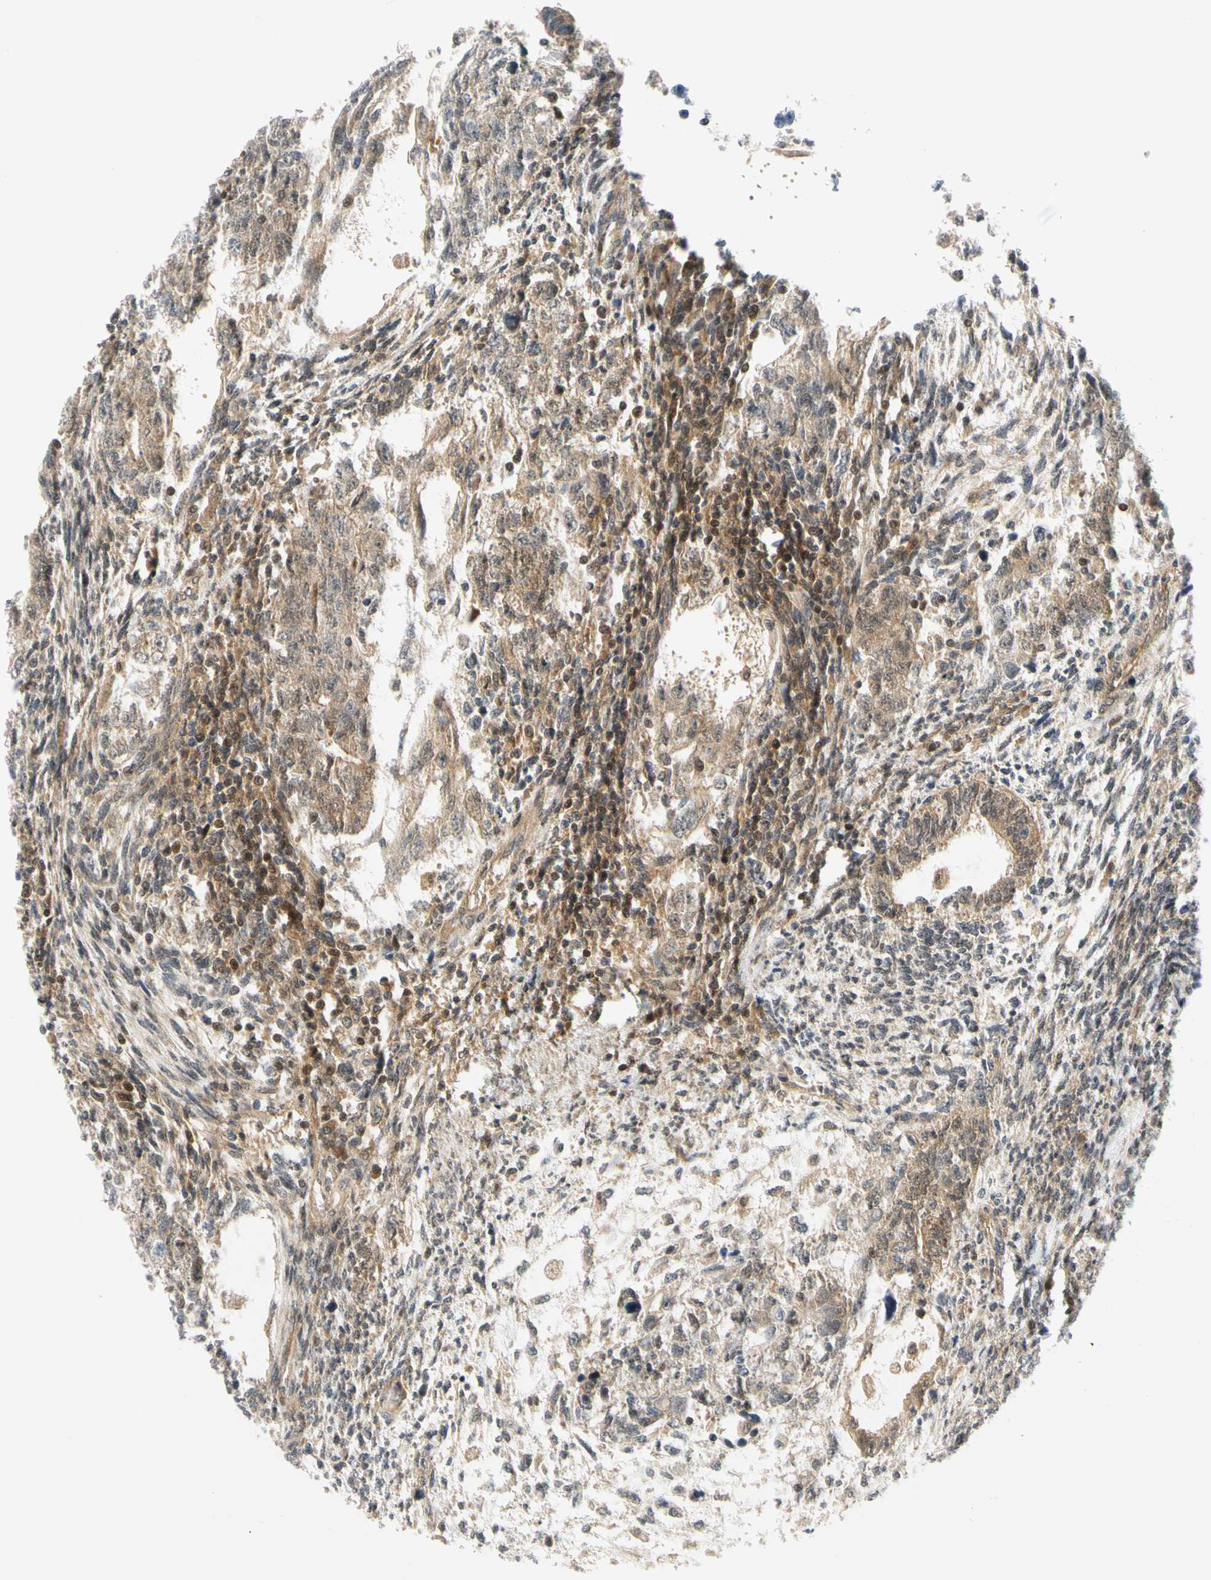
{"staining": {"intensity": "weak", "quantity": ">75%", "location": "cytoplasmic/membranous"}, "tissue": "testis cancer", "cell_type": "Tumor cells", "image_type": "cancer", "snomed": [{"axis": "morphology", "description": "Normal tissue, NOS"}, {"axis": "morphology", "description": "Carcinoma, Embryonal, NOS"}, {"axis": "topography", "description": "Testis"}], "caption": "DAB (3,3'-diaminobenzidine) immunohistochemical staining of embryonal carcinoma (testis) shows weak cytoplasmic/membranous protein staining in about >75% of tumor cells.", "gene": "MAPK9", "patient": {"sex": "male", "age": 36}}